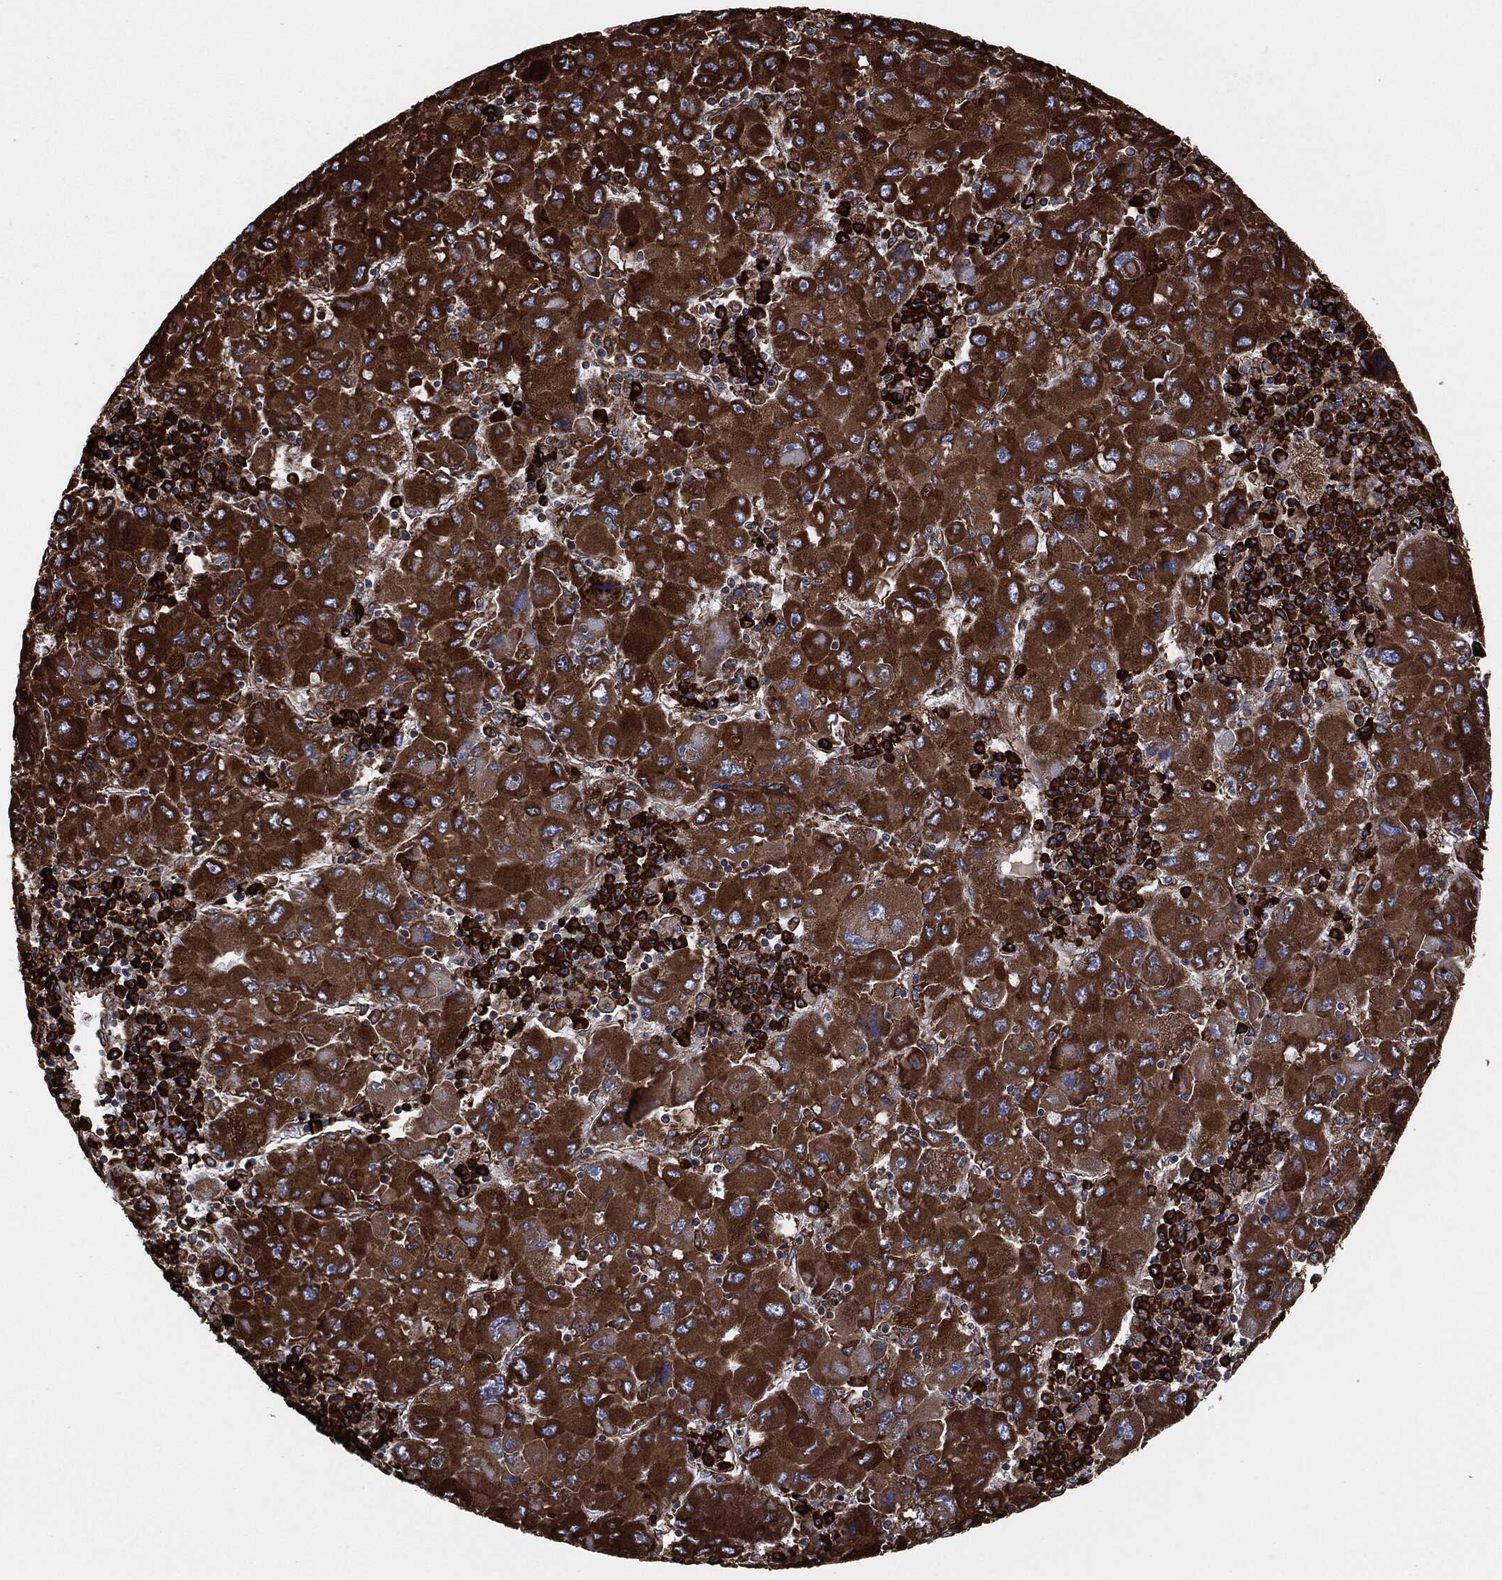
{"staining": {"intensity": "strong", "quantity": ">75%", "location": "cytoplasmic/membranous"}, "tissue": "liver cancer", "cell_type": "Tumor cells", "image_type": "cancer", "snomed": [{"axis": "morphology", "description": "Carcinoma, Hepatocellular, NOS"}, {"axis": "topography", "description": "Liver"}], "caption": "Protein staining of liver cancer (hepatocellular carcinoma) tissue demonstrates strong cytoplasmic/membranous expression in about >75% of tumor cells.", "gene": "AMFR", "patient": {"sex": "male", "age": 75}}